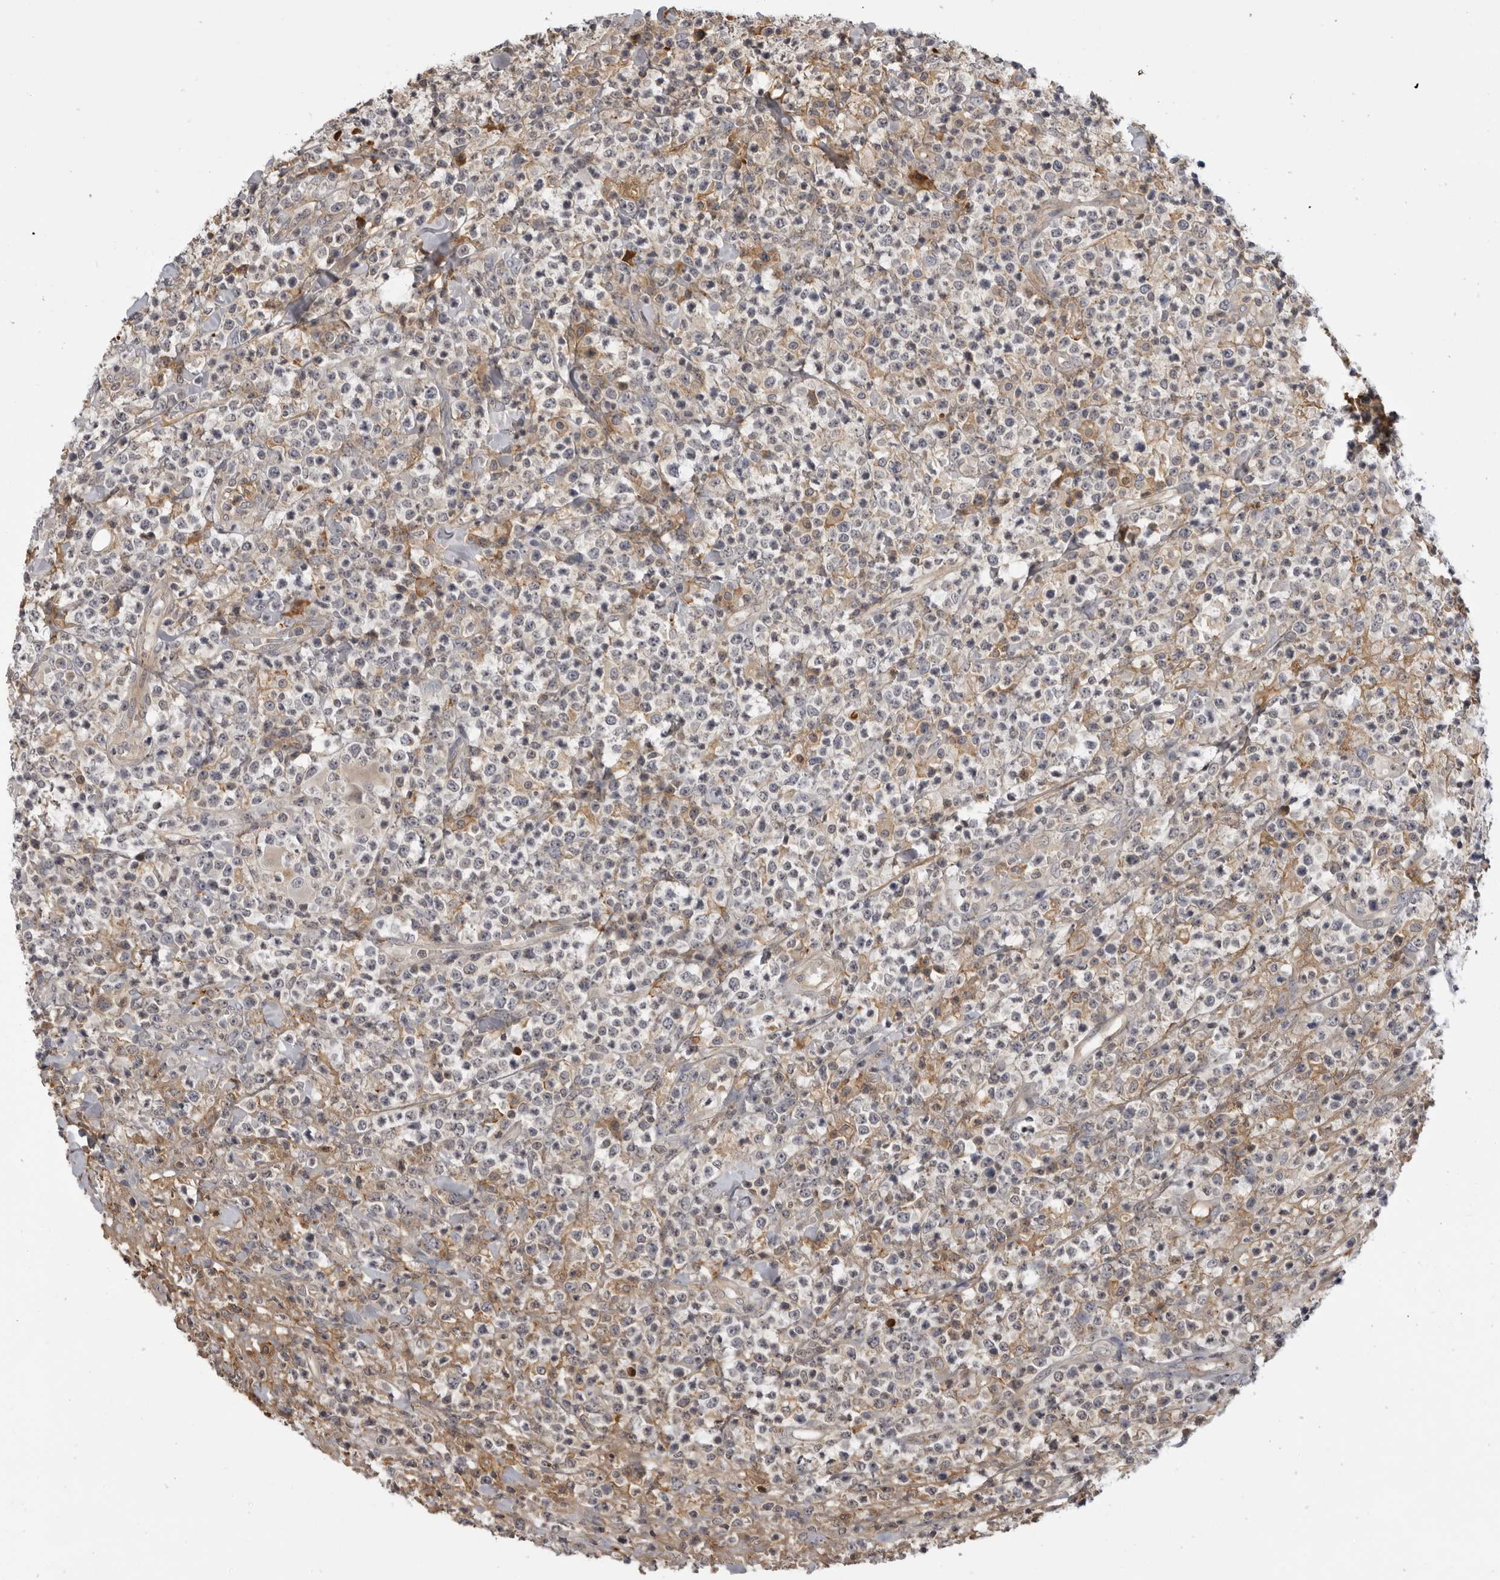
{"staining": {"intensity": "negative", "quantity": "none", "location": "none"}, "tissue": "lymphoma", "cell_type": "Tumor cells", "image_type": "cancer", "snomed": [{"axis": "morphology", "description": "Malignant lymphoma, non-Hodgkin's type, High grade"}, {"axis": "topography", "description": "Colon"}], "caption": "An immunohistochemistry (IHC) micrograph of lymphoma is shown. There is no staining in tumor cells of lymphoma. (Immunohistochemistry, brightfield microscopy, high magnification).", "gene": "PLEKHF2", "patient": {"sex": "female", "age": 53}}